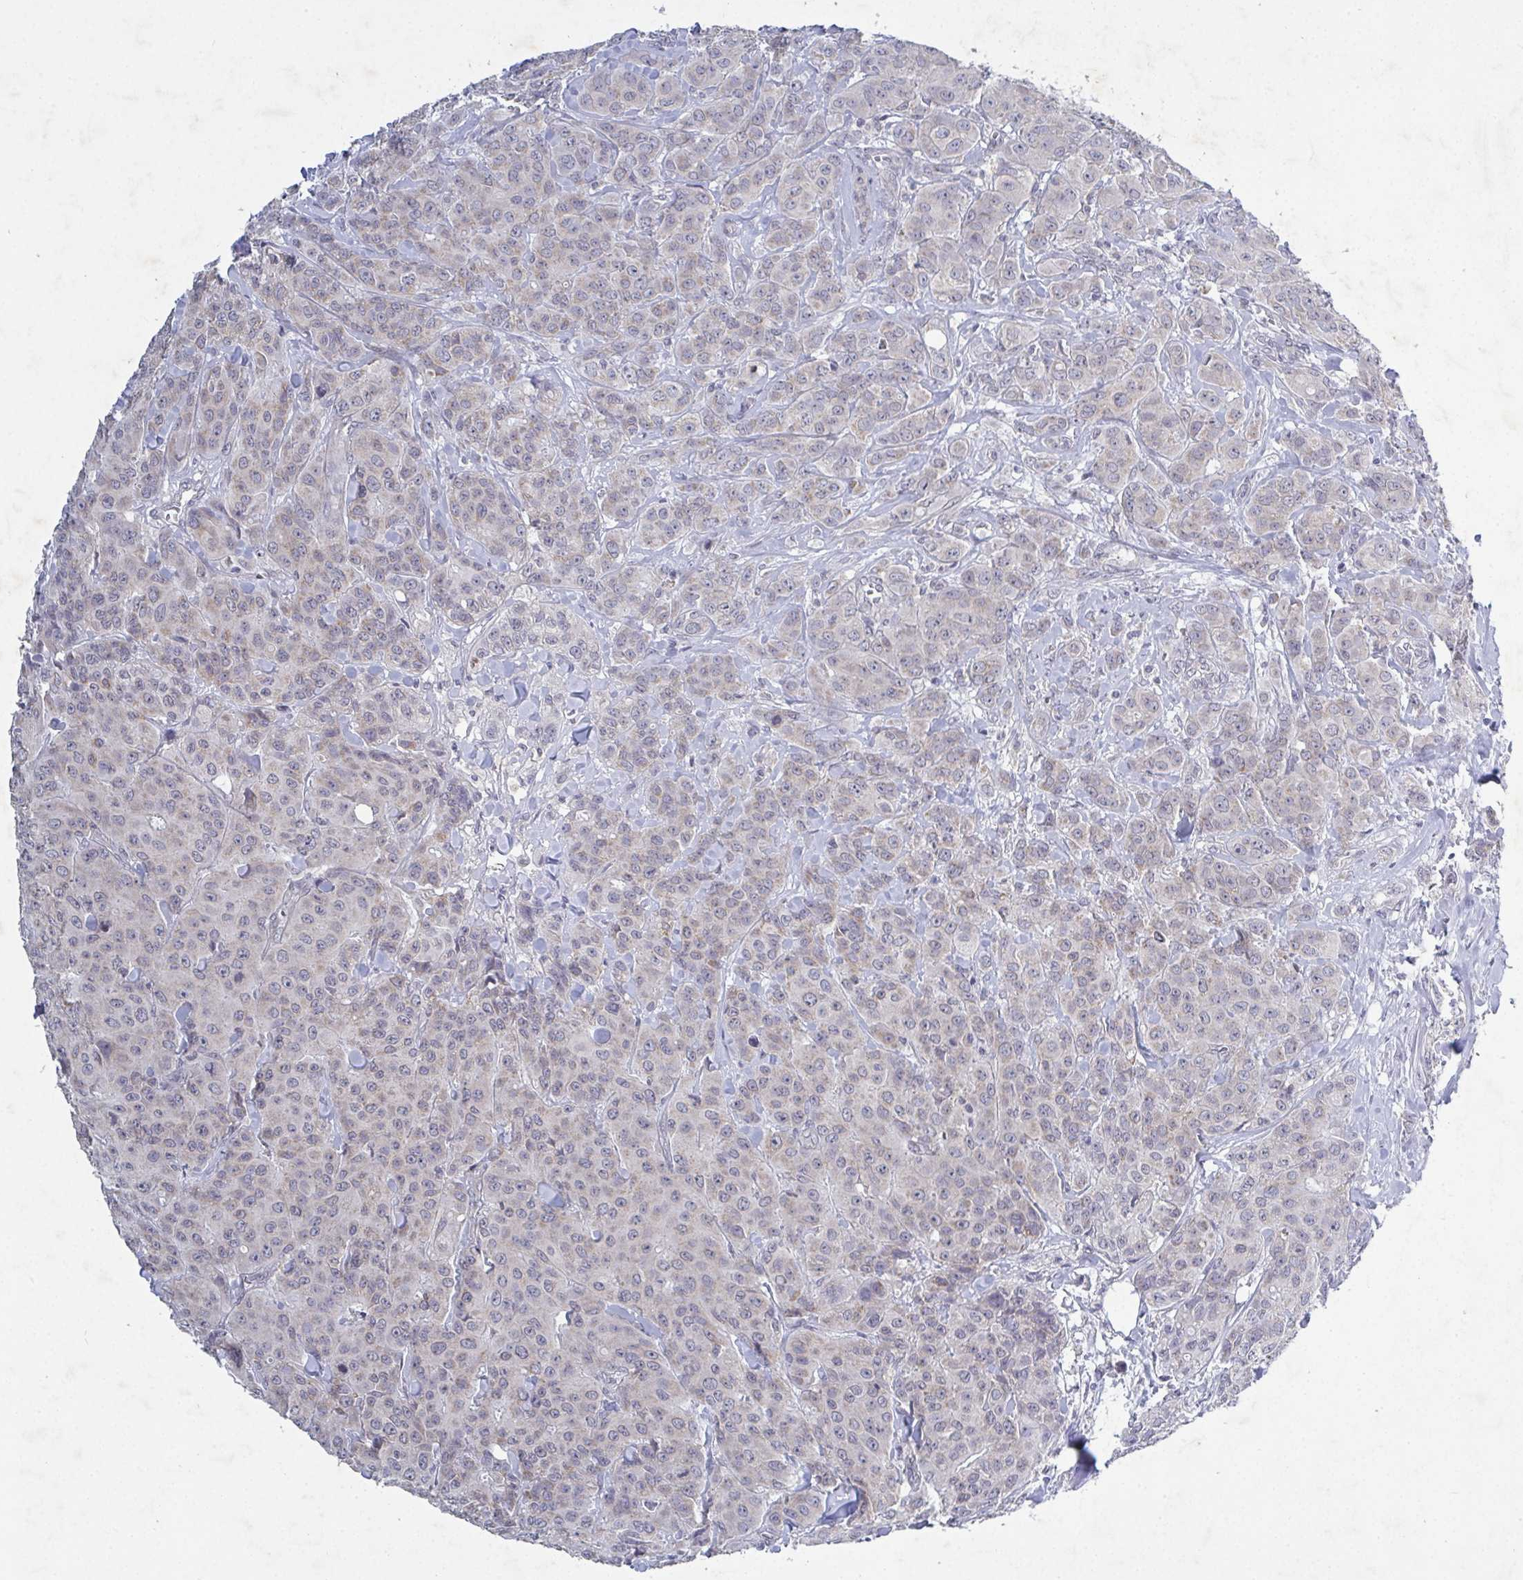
{"staining": {"intensity": "weak", "quantity": "<25%", "location": "cytoplasmic/membranous"}, "tissue": "breast cancer", "cell_type": "Tumor cells", "image_type": "cancer", "snomed": [{"axis": "morphology", "description": "Normal tissue, NOS"}, {"axis": "morphology", "description": "Duct carcinoma"}, {"axis": "topography", "description": "Breast"}], "caption": "Breast cancer was stained to show a protein in brown. There is no significant positivity in tumor cells.", "gene": "GALNT13", "patient": {"sex": "female", "age": 43}}